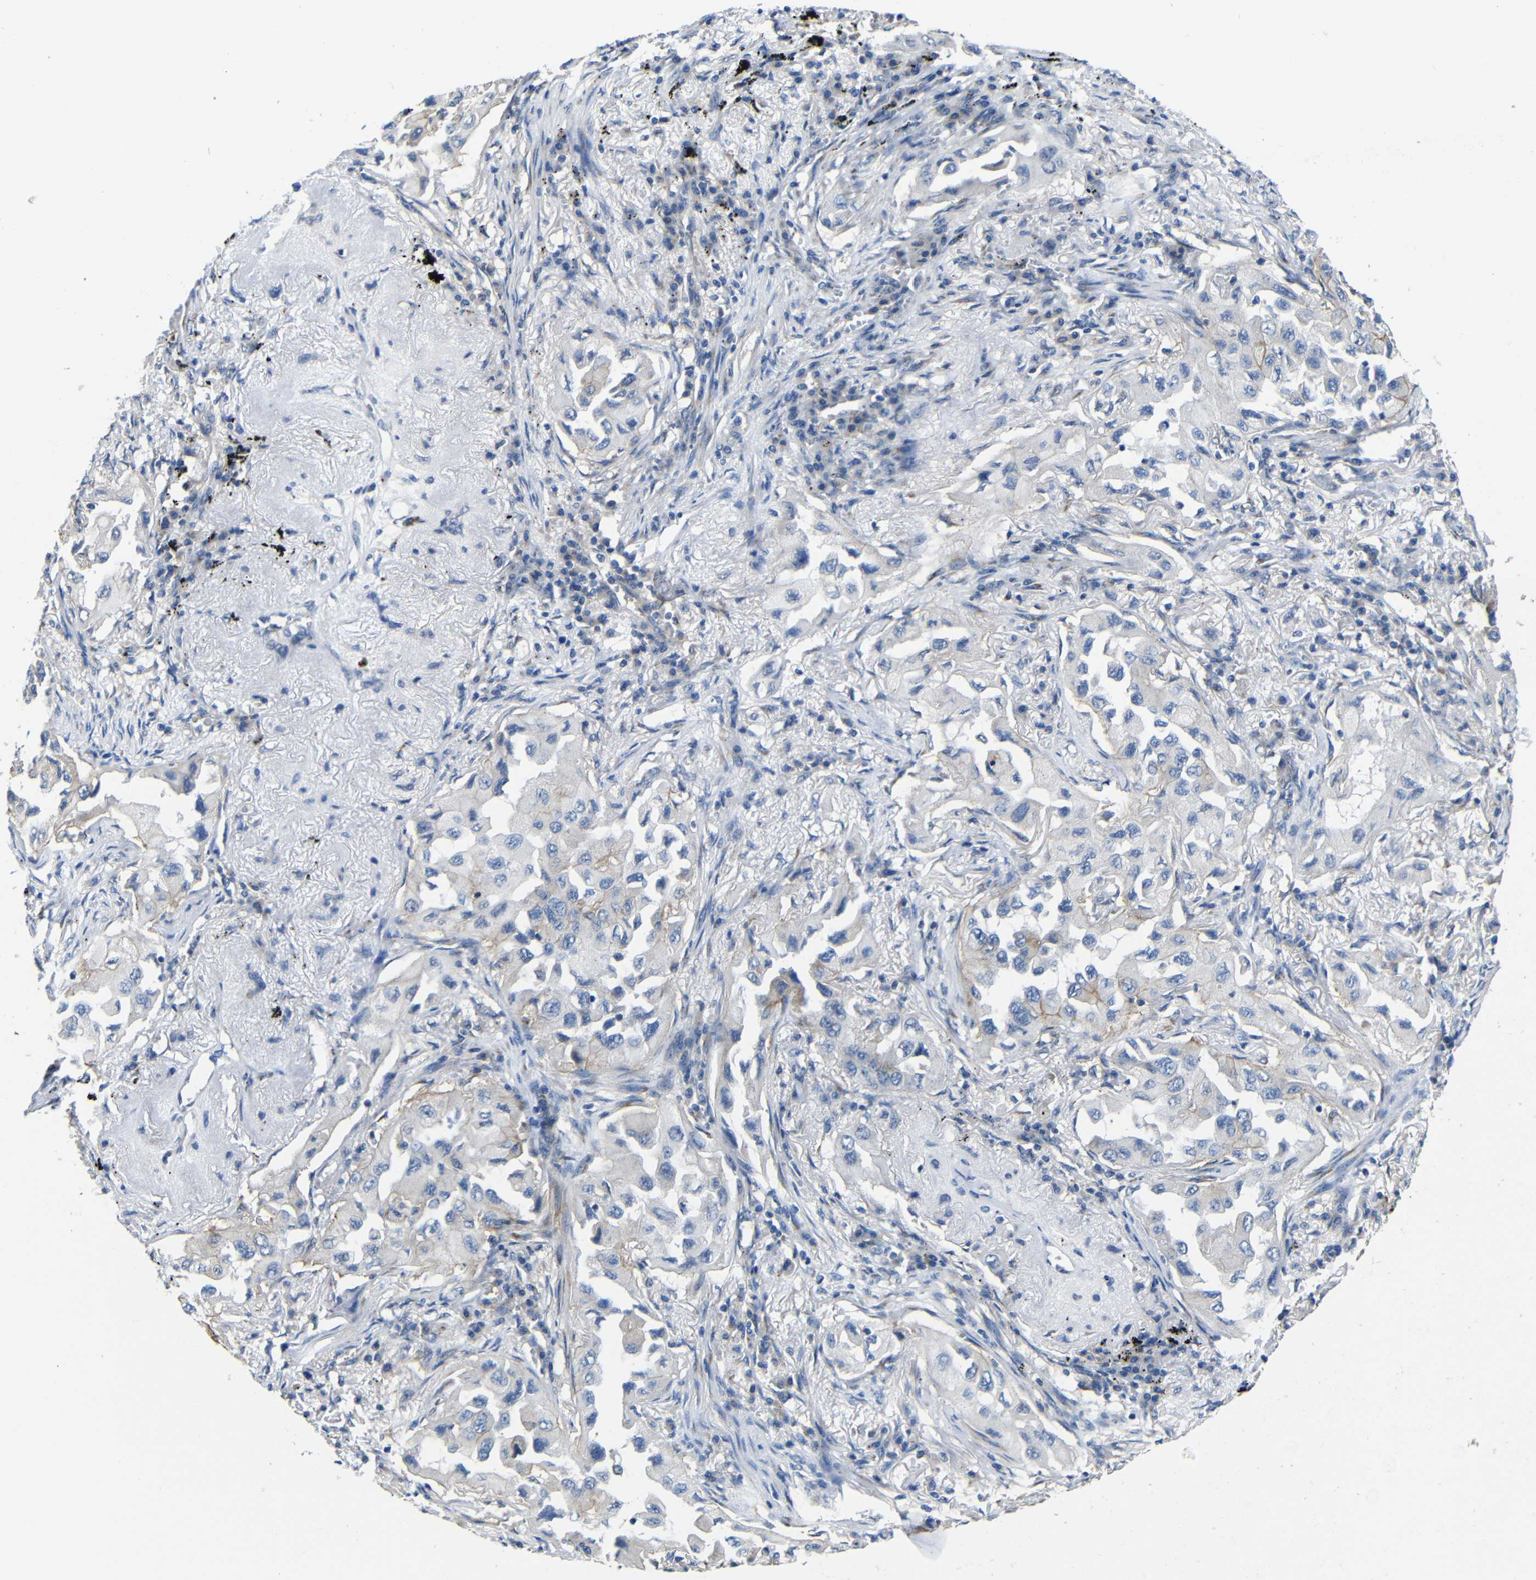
{"staining": {"intensity": "negative", "quantity": "none", "location": "none"}, "tissue": "lung cancer", "cell_type": "Tumor cells", "image_type": "cancer", "snomed": [{"axis": "morphology", "description": "Adenocarcinoma, NOS"}, {"axis": "topography", "description": "Lung"}], "caption": "Human lung cancer stained for a protein using IHC exhibits no expression in tumor cells.", "gene": "ZNF90", "patient": {"sex": "female", "age": 65}}